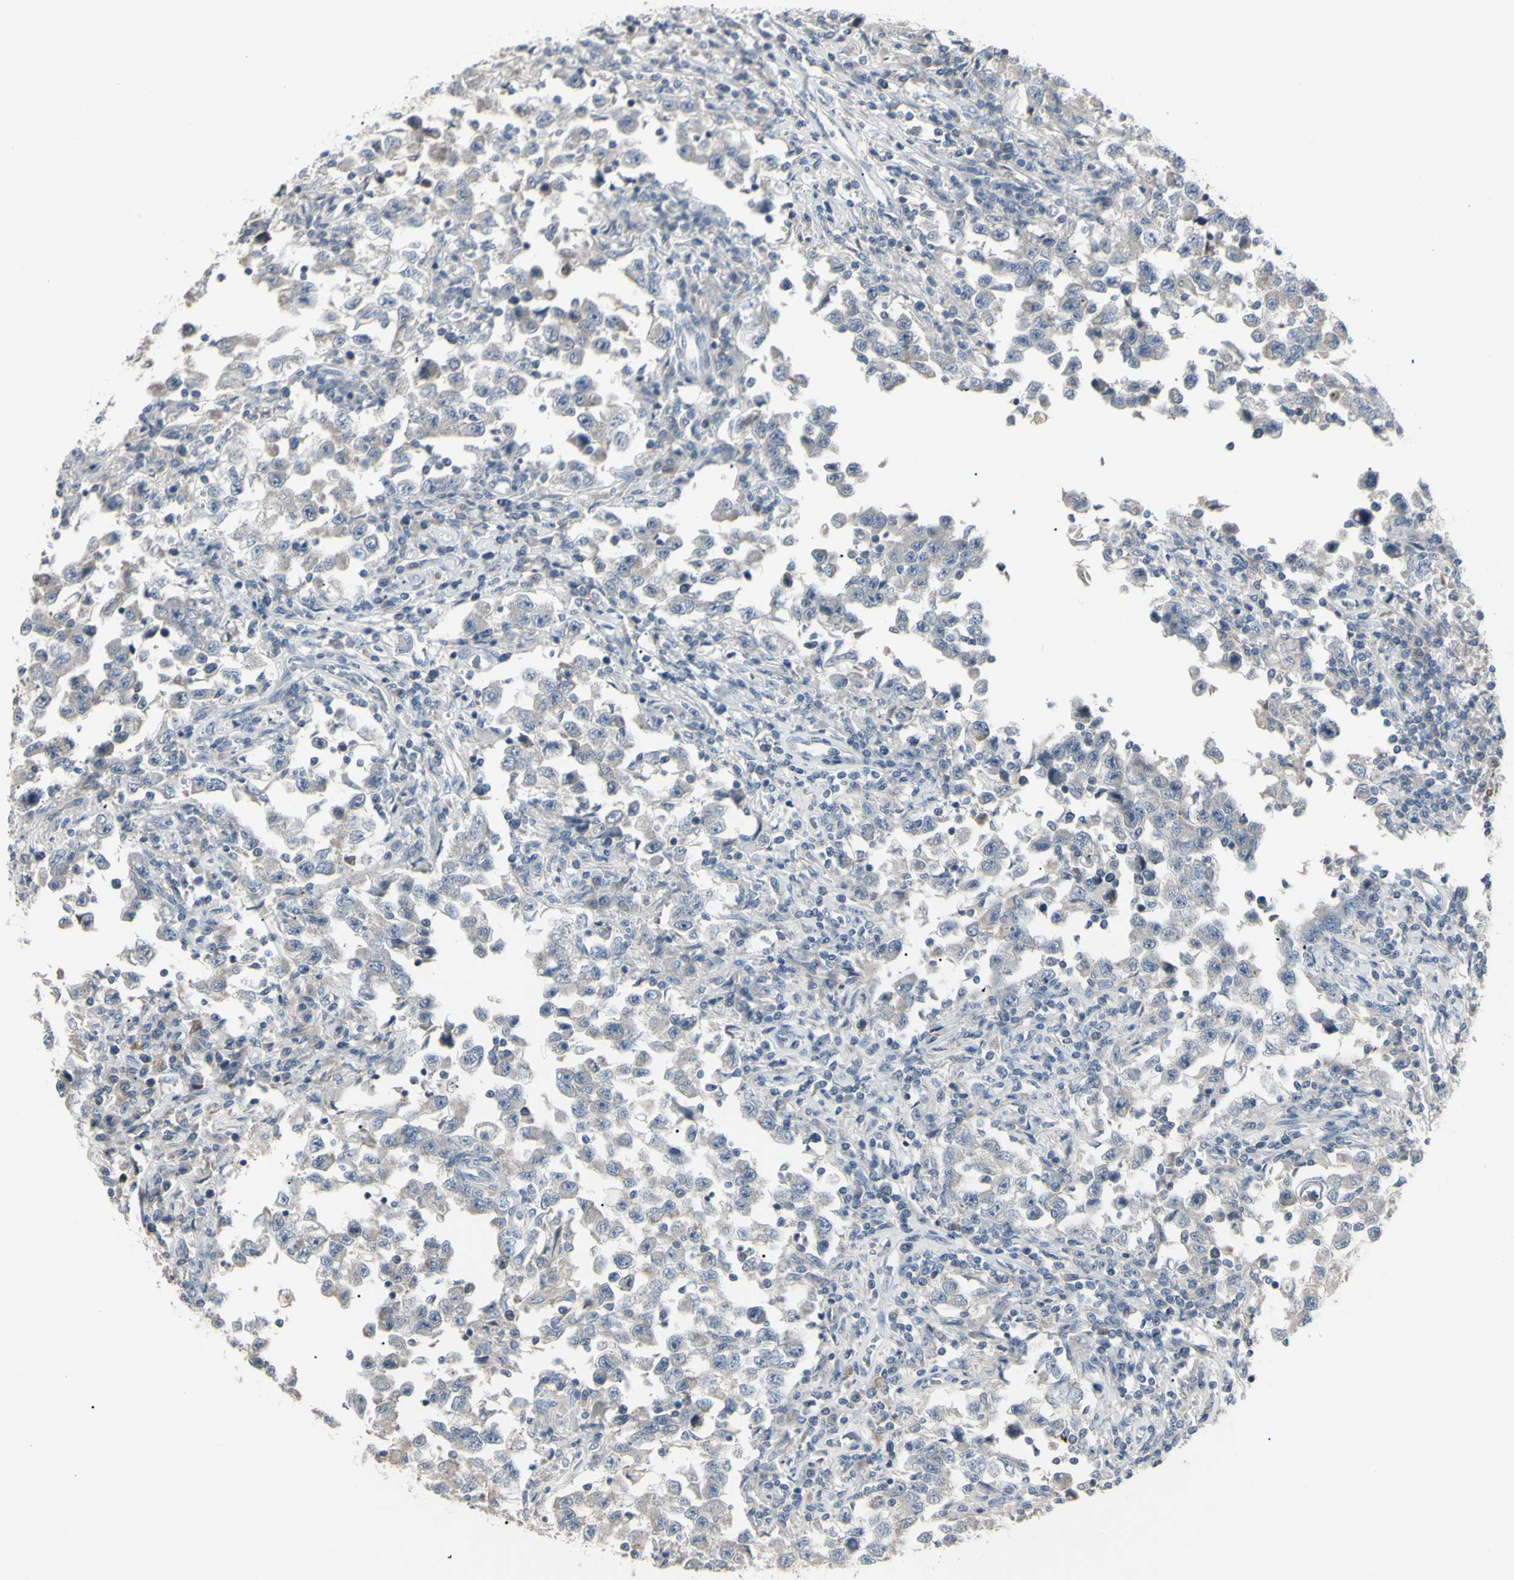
{"staining": {"intensity": "negative", "quantity": "none", "location": "none"}, "tissue": "testis cancer", "cell_type": "Tumor cells", "image_type": "cancer", "snomed": [{"axis": "morphology", "description": "Carcinoma, Embryonal, NOS"}, {"axis": "topography", "description": "Testis"}], "caption": "This histopathology image is of testis cancer (embryonal carcinoma) stained with IHC to label a protein in brown with the nuclei are counter-stained blue. There is no expression in tumor cells.", "gene": "PIAS4", "patient": {"sex": "male", "age": 21}}